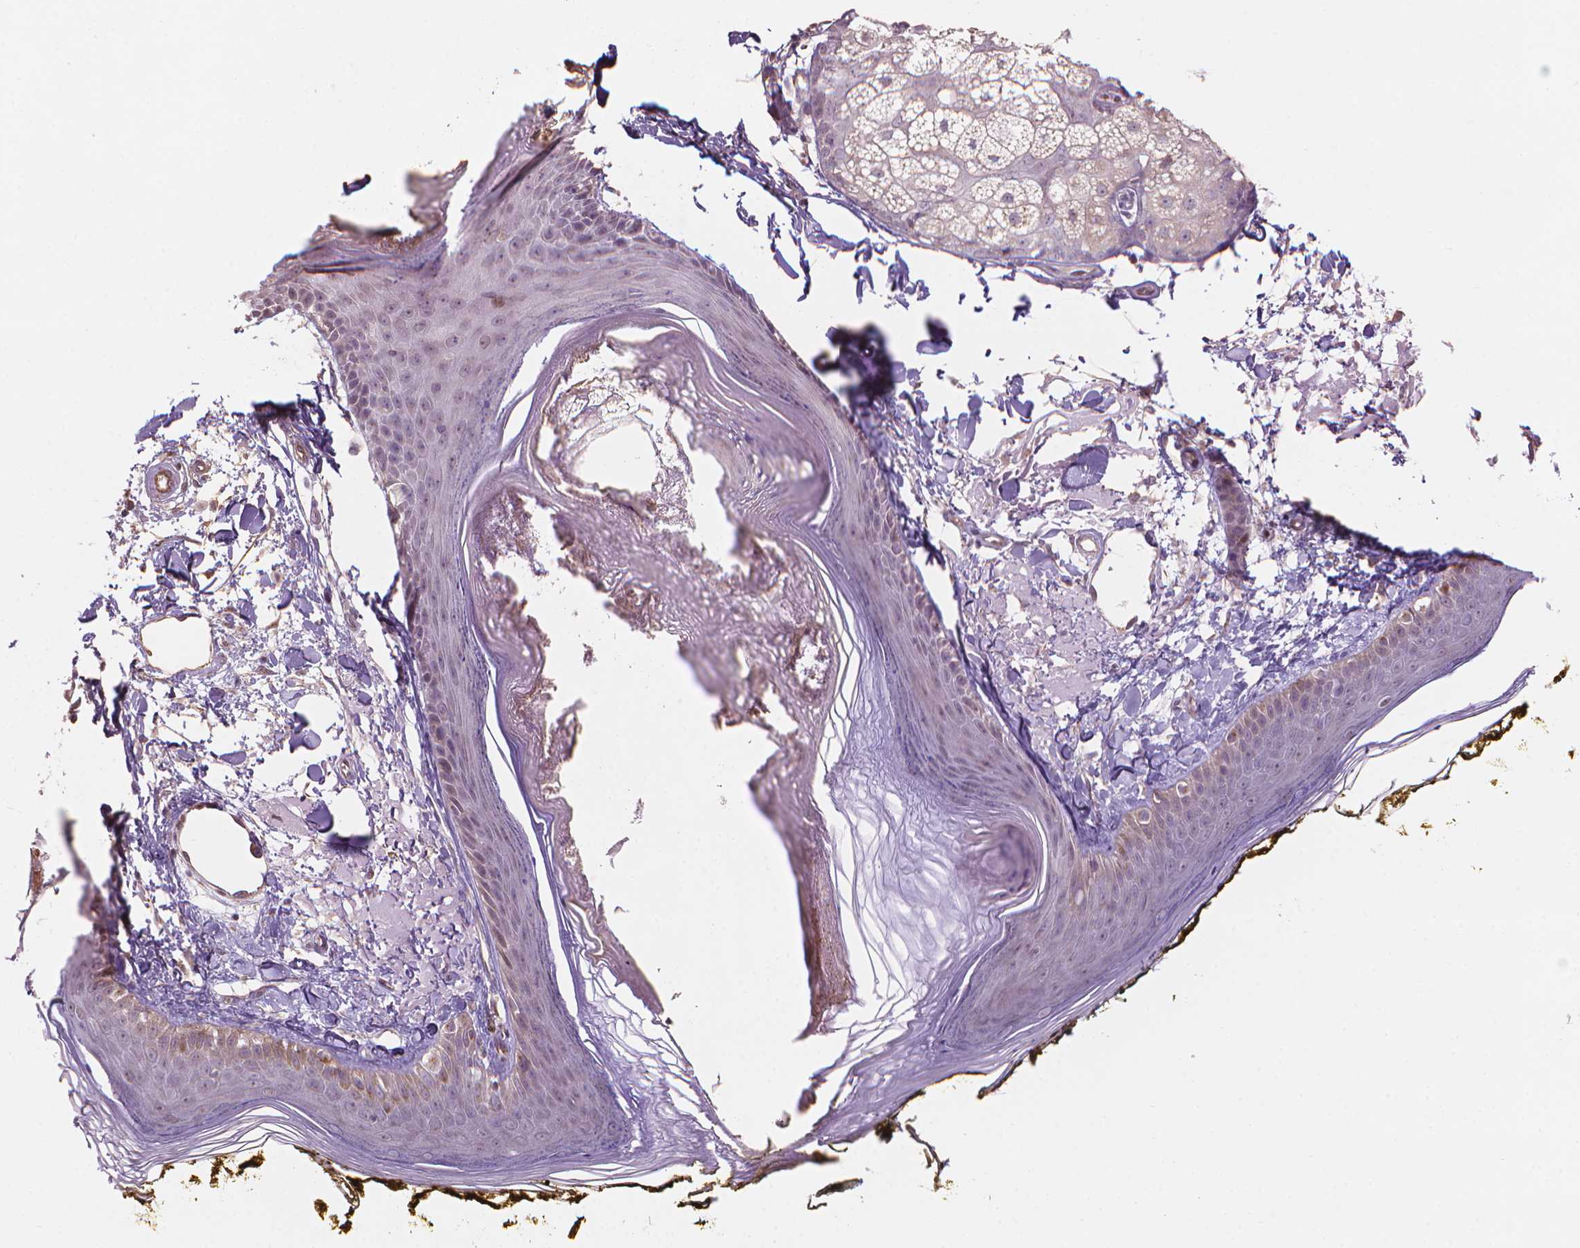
{"staining": {"intensity": "negative", "quantity": "none", "location": "none"}, "tissue": "skin", "cell_type": "Fibroblasts", "image_type": "normal", "snomed": [{"axis": "morphology", "description": "Normal tissue, NOS"}, {"axis": "topography", "description": "Skin"}], "caption": "An IHC image of benign skin is shown. There is no staining in fibroblasts of skin.", "gene": "IFFO1", "patient": {"sex": "male", "age": 76}}